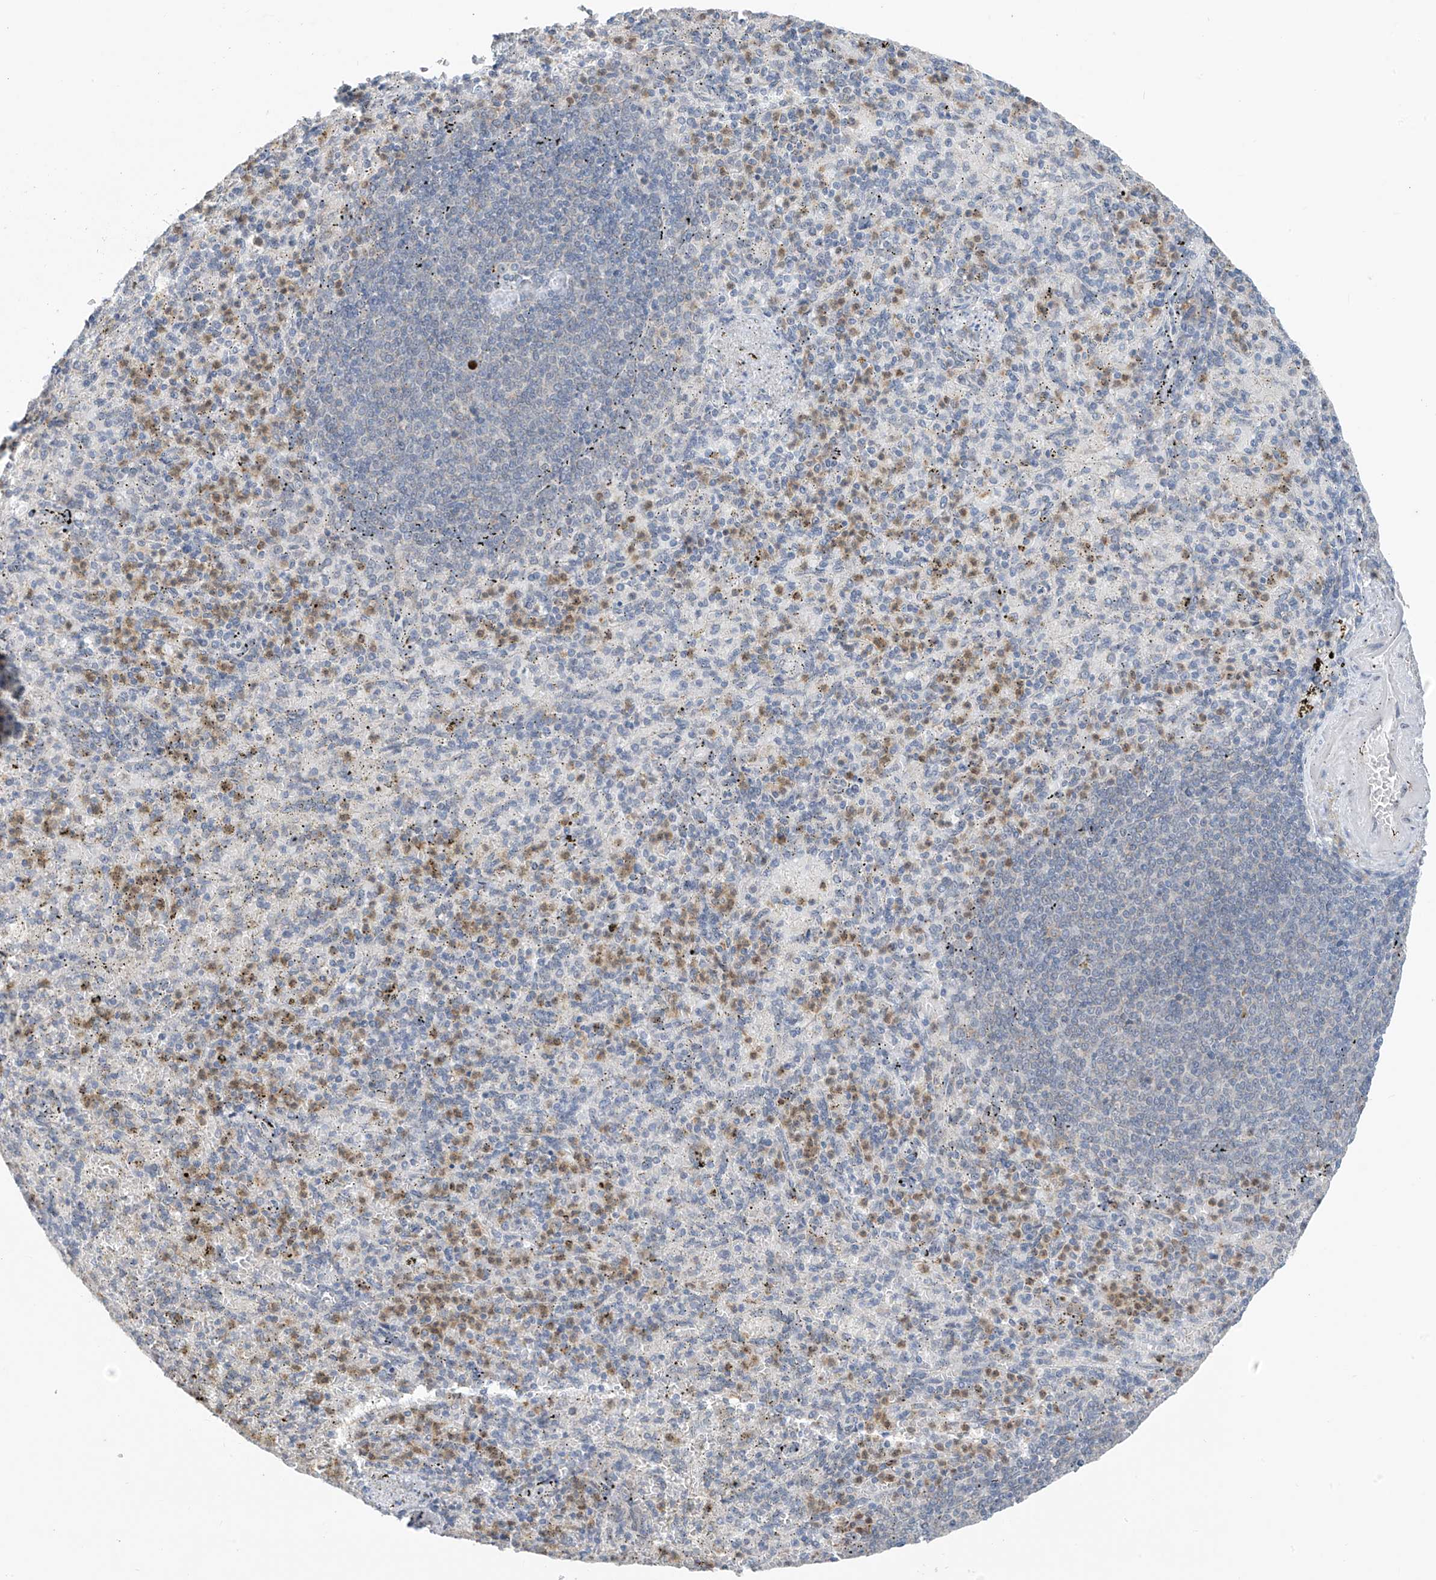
{"staining": {"intensity": "moderate", "quantity": "<25%", "location": "cytoplasmic/membranous"}, "tissue": "spleen", "cell_type": "Cells in red pulp", "image_type": "normal", "snomed": [{"axis": "morphology", "description": "Normal tissue, NOS"}, {"axis": "topography", "description": "Spleen"}], "caption": "Spleen stained with a brown dye exhibits moderate cytoplasmic/membranous positive staining in approximately <25% of cells in red pulp.", "gene": "CYP4V2", "patient": {"sex": "female", "age": 74}}